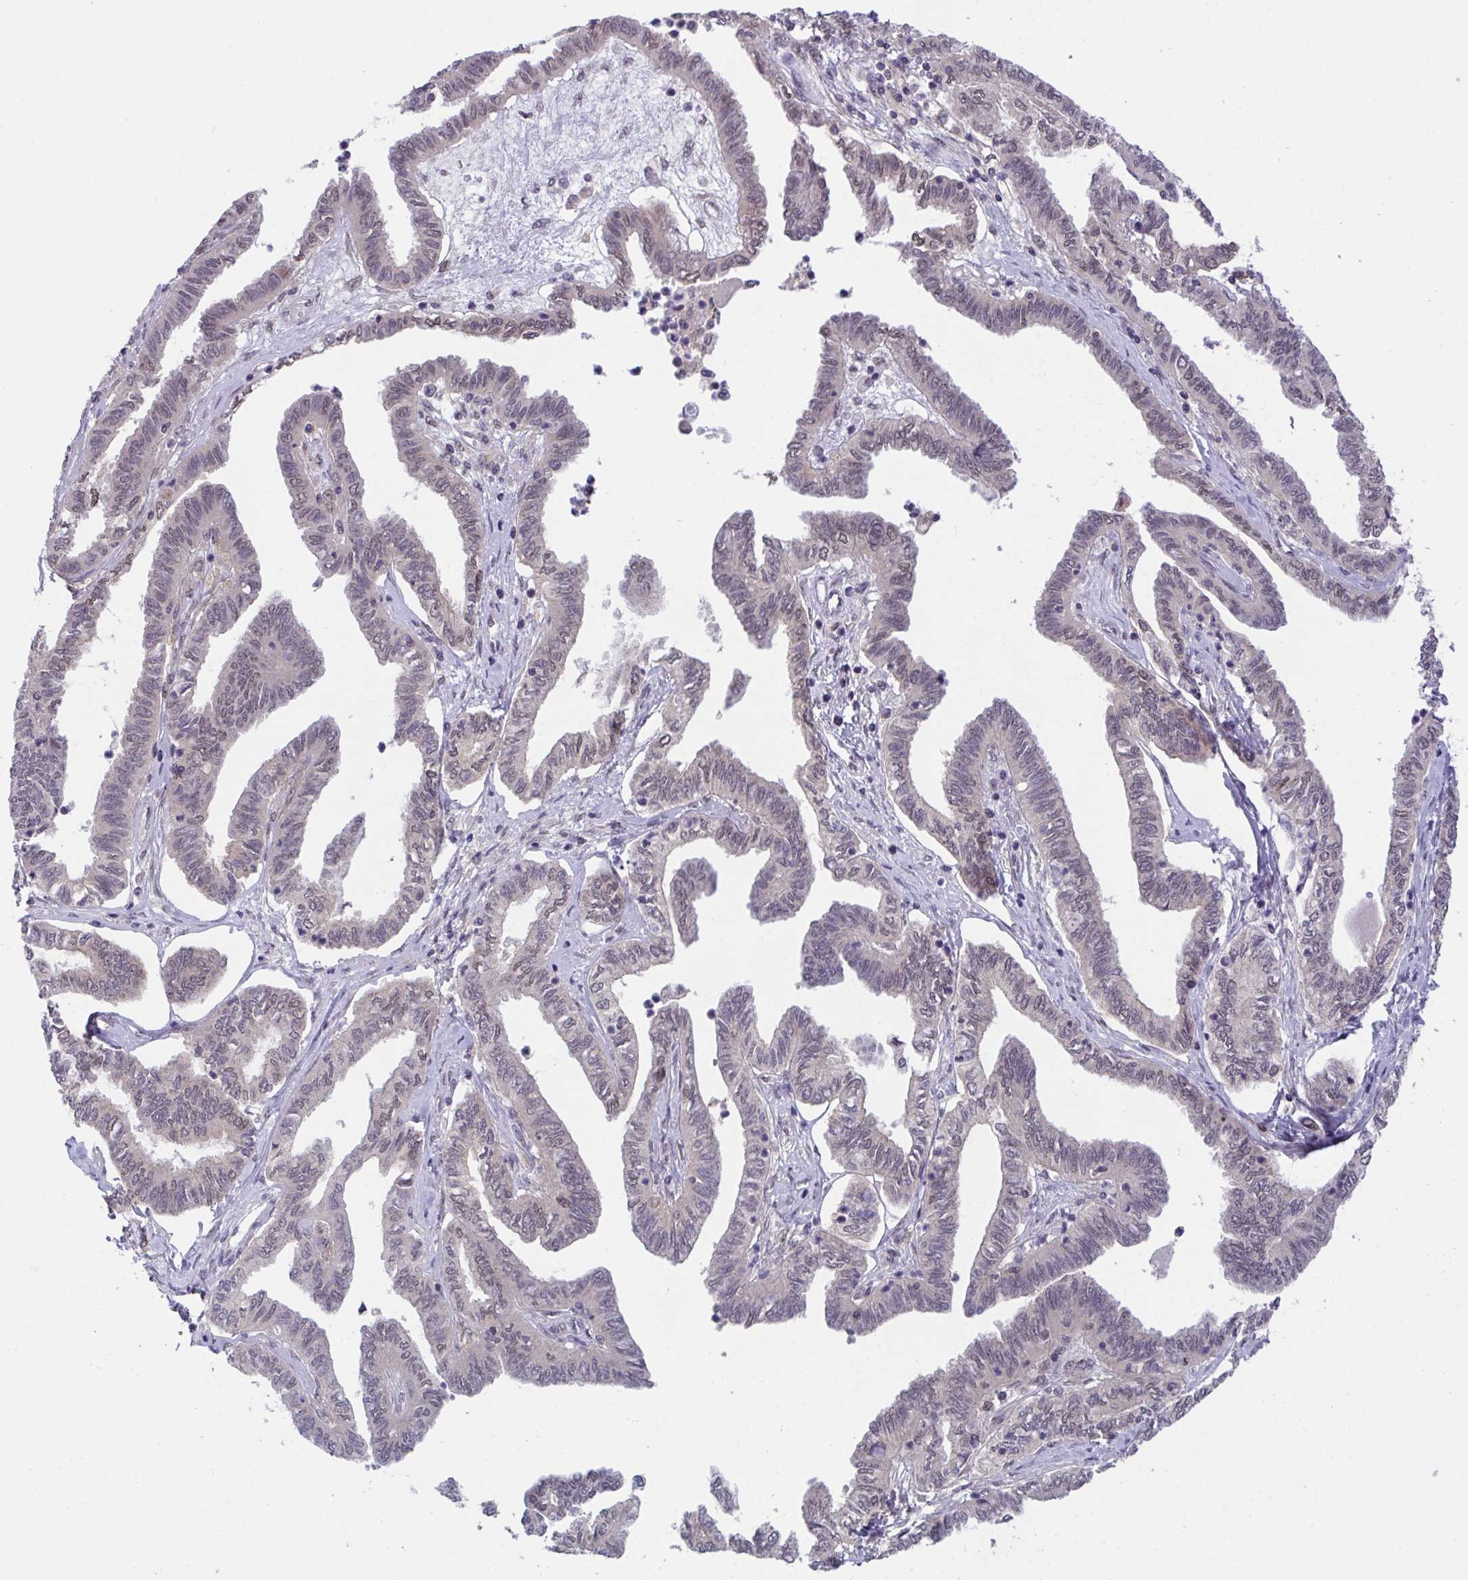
{"staining": {"intensity": "weak", "quantity": "<25%", "location": "nuclear"}, "tissue": "ovarian cancer", "cell_type": "Tumor cells", "image_type": "cancer", "snomed": [{"axis": "morphology", "description": "Carcinoma, endometroid"}, {"axis": "topography", "description": "Ovary"}], "caption": "The histopathology image exhibits no significant positivity in tumor cells of ovarian cancer.", "gene": "ZNF444", "patient": {"sex": "female", "age": 70}}